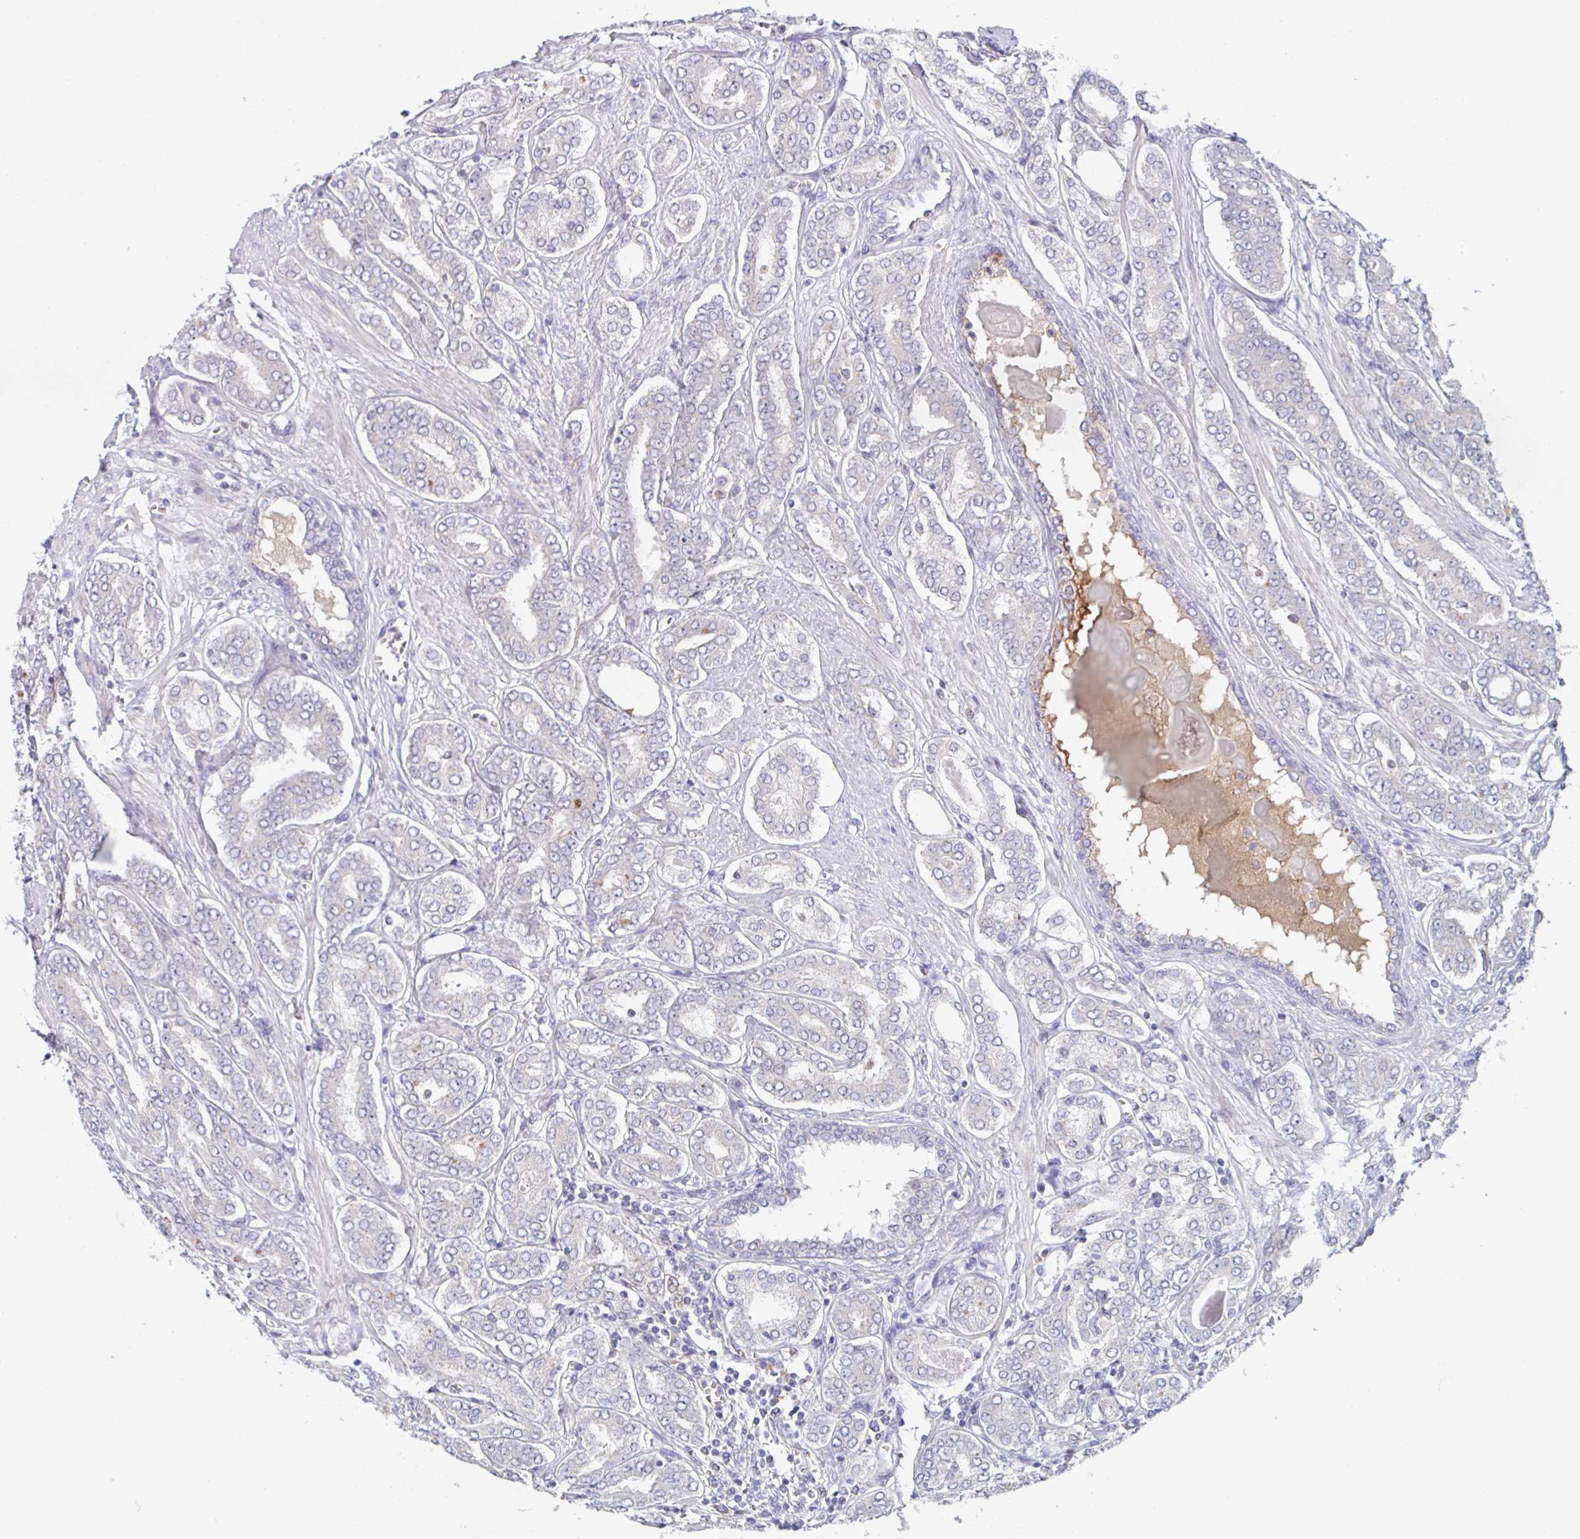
{"staining": {"intensity": "negative", "quantity": "none", "location": "none"}, "tissue": "prostate cancer", "cell_type": "Tumor cells", "image_type": "cancer", "snomed": [{"axis": "morphology", "description": "Adenocarcinoma, High grade"}, {"axis": "topography", "description": "Prostate"}], "caption": "An immunohistochemistry photomicrograph of prostate cancer (adenocarcinoma (high-grade)) is shown. There is no staining in tumor cells of prostate cancer (adenocarcinoma (high-grade)).", "gene": "PTPRD", "patient": {"sex": "male", "age": 72}}